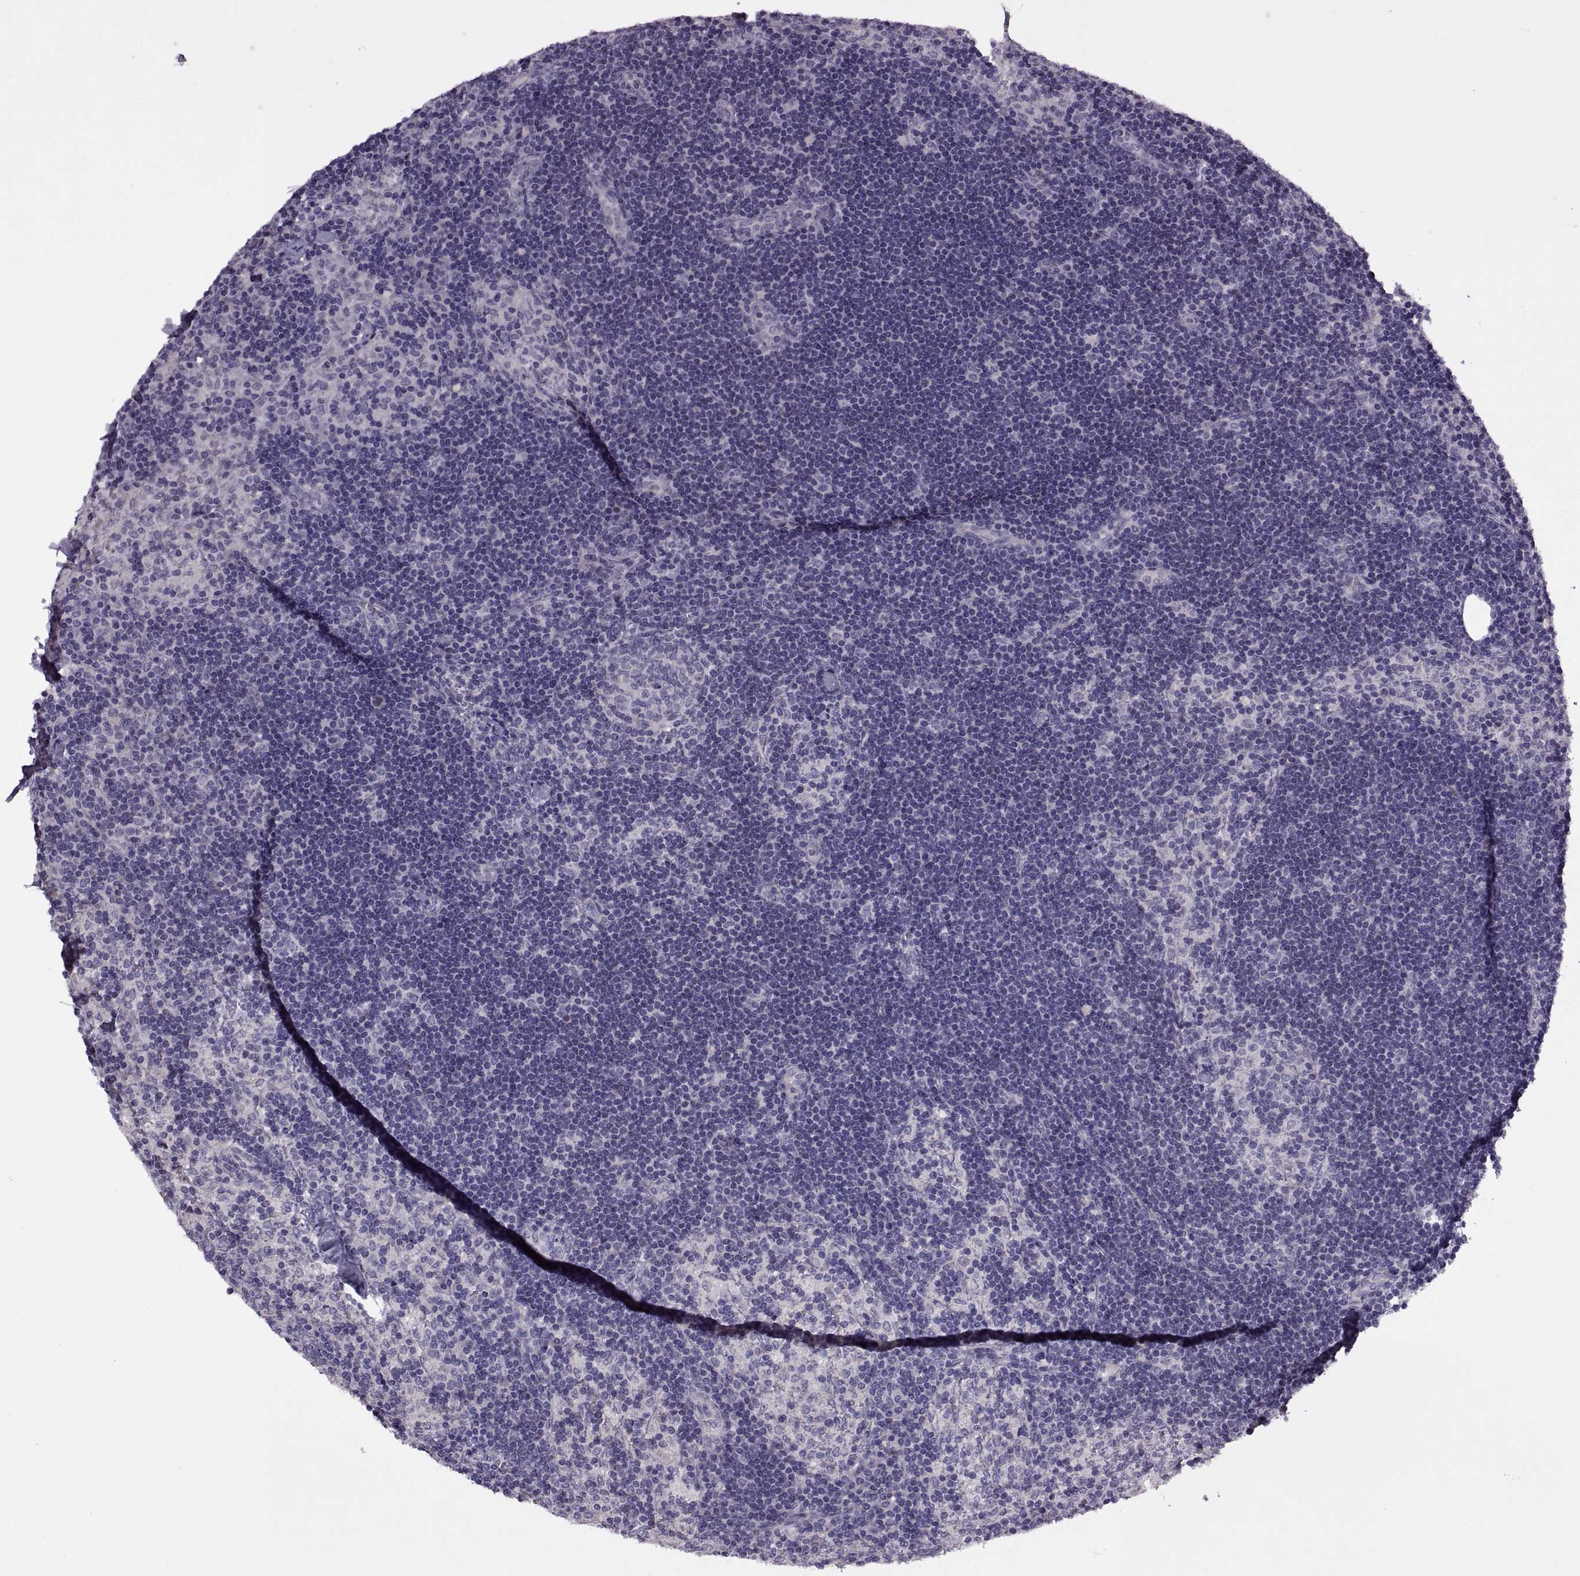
{"staining": {"intensity": "negative", "quantity": "none", "location": "none"}, "tissue": "lymph node", "cell_type": "Germinal center cells", "image_type": "normal", "snomed": [{"axis": "morphology", "description": "Normal tissue, NOS"}, {"axis": "topography", "description": "Lymph node"}], "caption": "Immunohistochemical staining of unremarkable human lymph node displays no significant positivity in germinal center cells.", "gene": "RIPK4", "patient": {"sex": "female", "age": 52}}